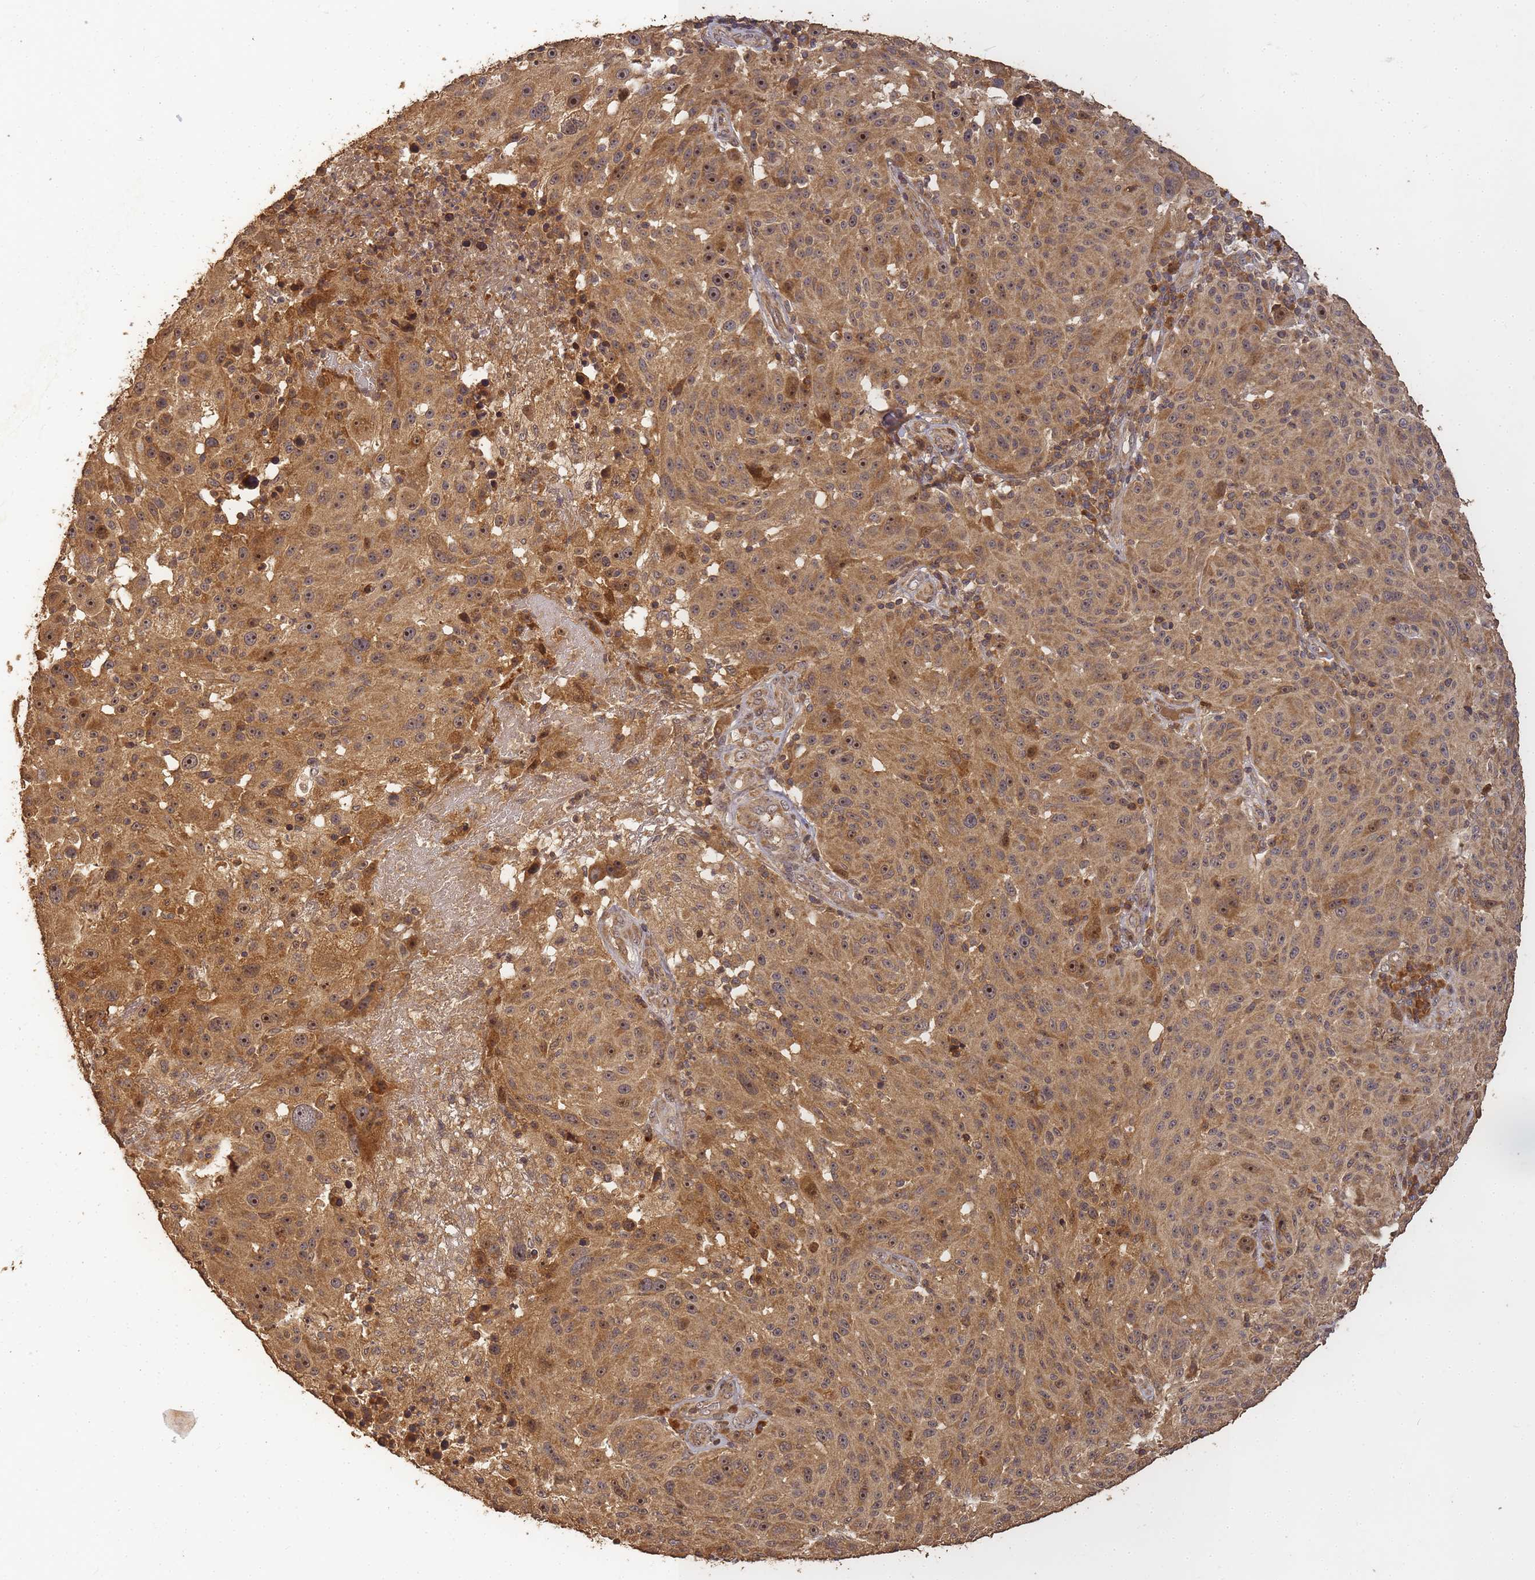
{"staining": {"intensity": "moderate", "quantity": ">75%", "location": "cytoplasmic/membranous,nuclear"}, "tissue": "melanoma", "cell_type": "Tumor cells", "image_type": "cancer", "snomed": [{"axis": "morphology", "description": "Malignant melanoma, NOS"}, {"axis": "topography", "description": "Skin"}], "caption": "This histopathology image displays immunohistochemistry staining of human malignant melanoma, with medium moderate cytoplasmic/membranous and nuclear staining in about >75% of tumor cells.", "gene": "ALKBH1", "patient": {"sex": "male", "age": 53}}